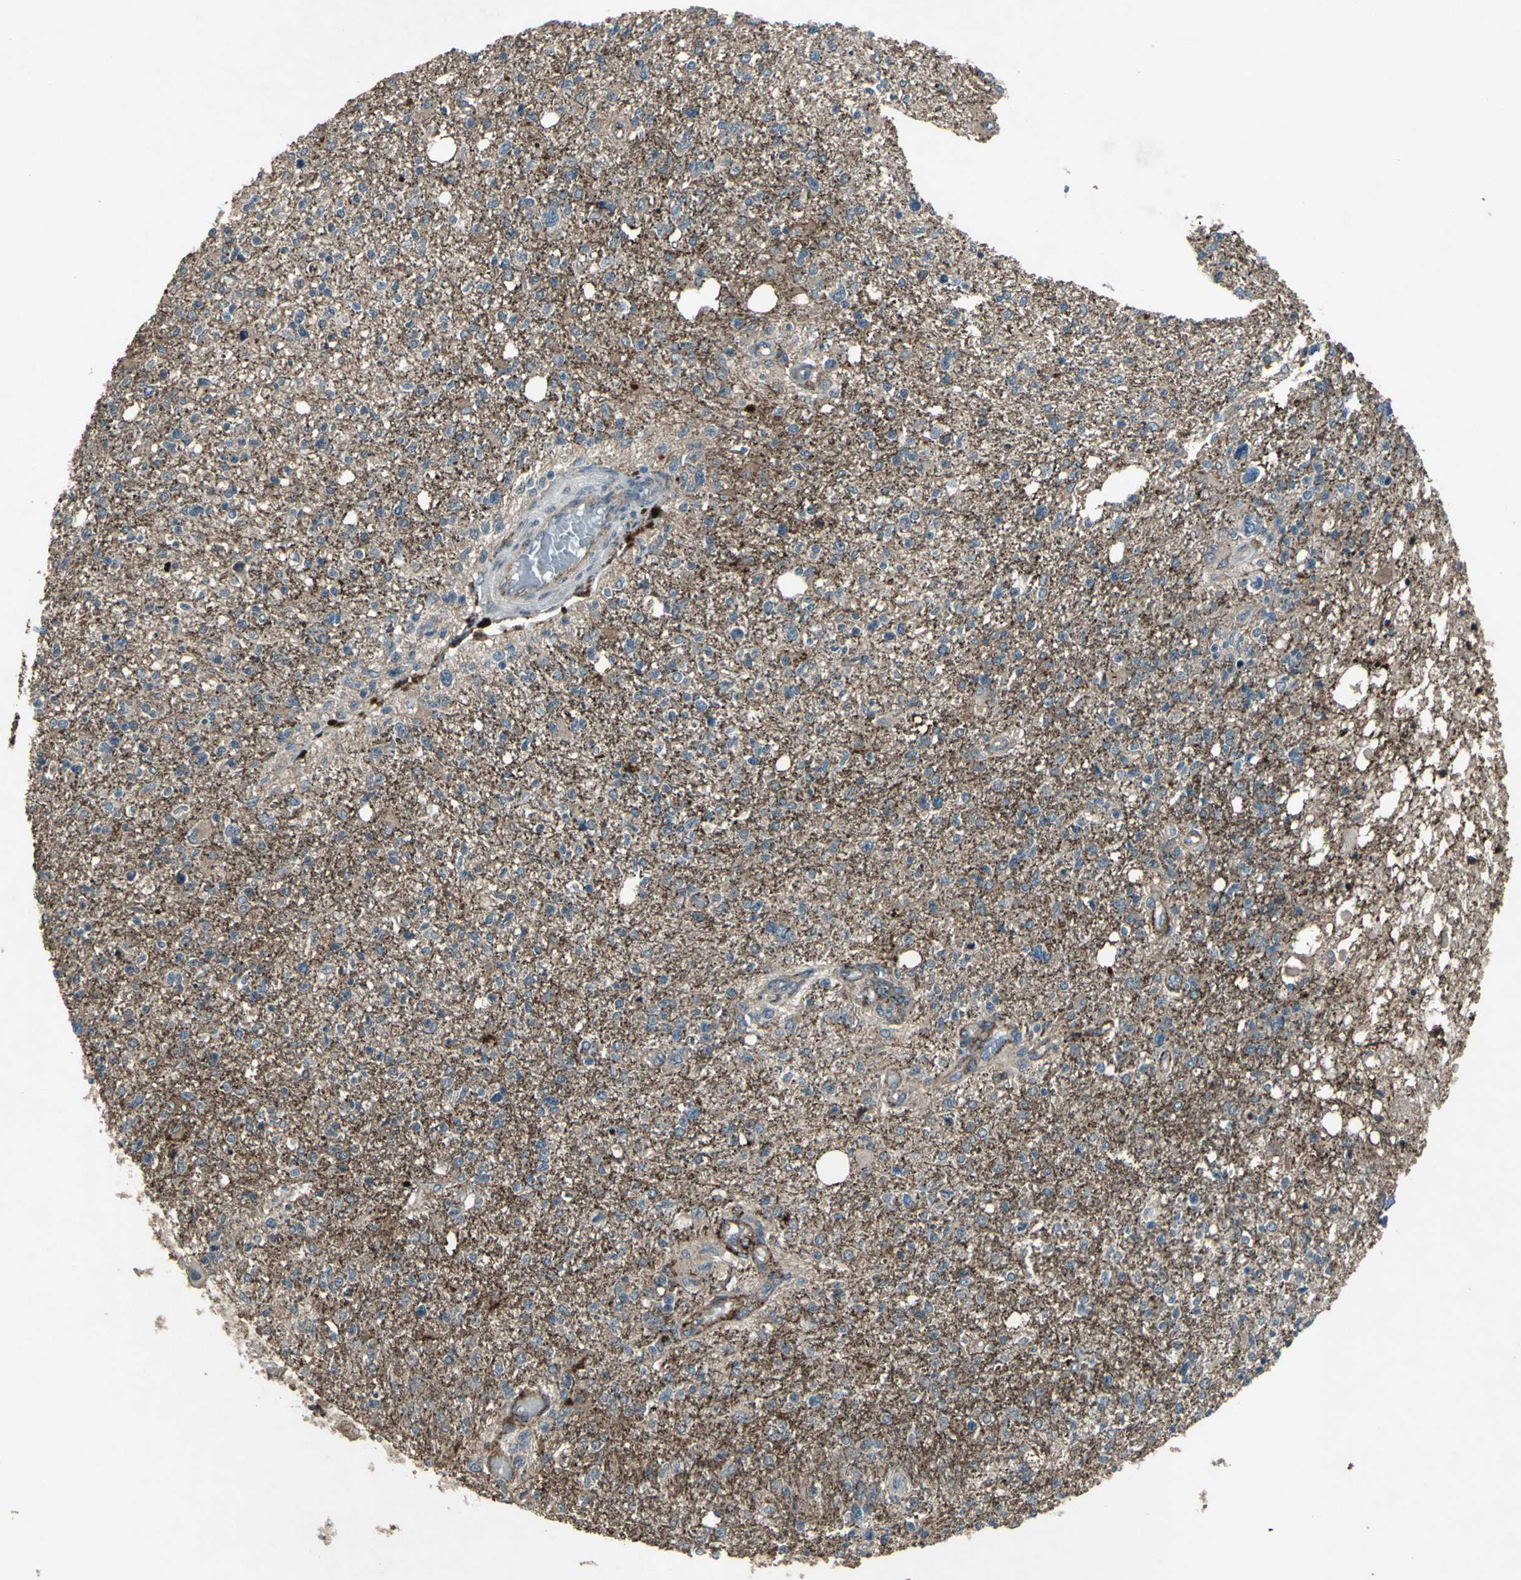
{"staining": {"intensity": "weak", "quantity": "25%-75%", "location": "cytoplasmic/membranous"}, "tissue": "glioma", "cell_type": "Tumor cells", "image_type": "cancer", "snomed": [{"axis": "morphology", "description": "Glioma, malignant, High grade"}, {"axis": "topography", "description": "Cerebral cortex"}], "caption": "Malignant high-grade glioma stained with a brown dye displays weak cytoplasmic/membranous positive positivity in about 25%-75% of tumor cells.", "gene": "SEPTIN4", "patient": {"sex": "male", "age": 76}}